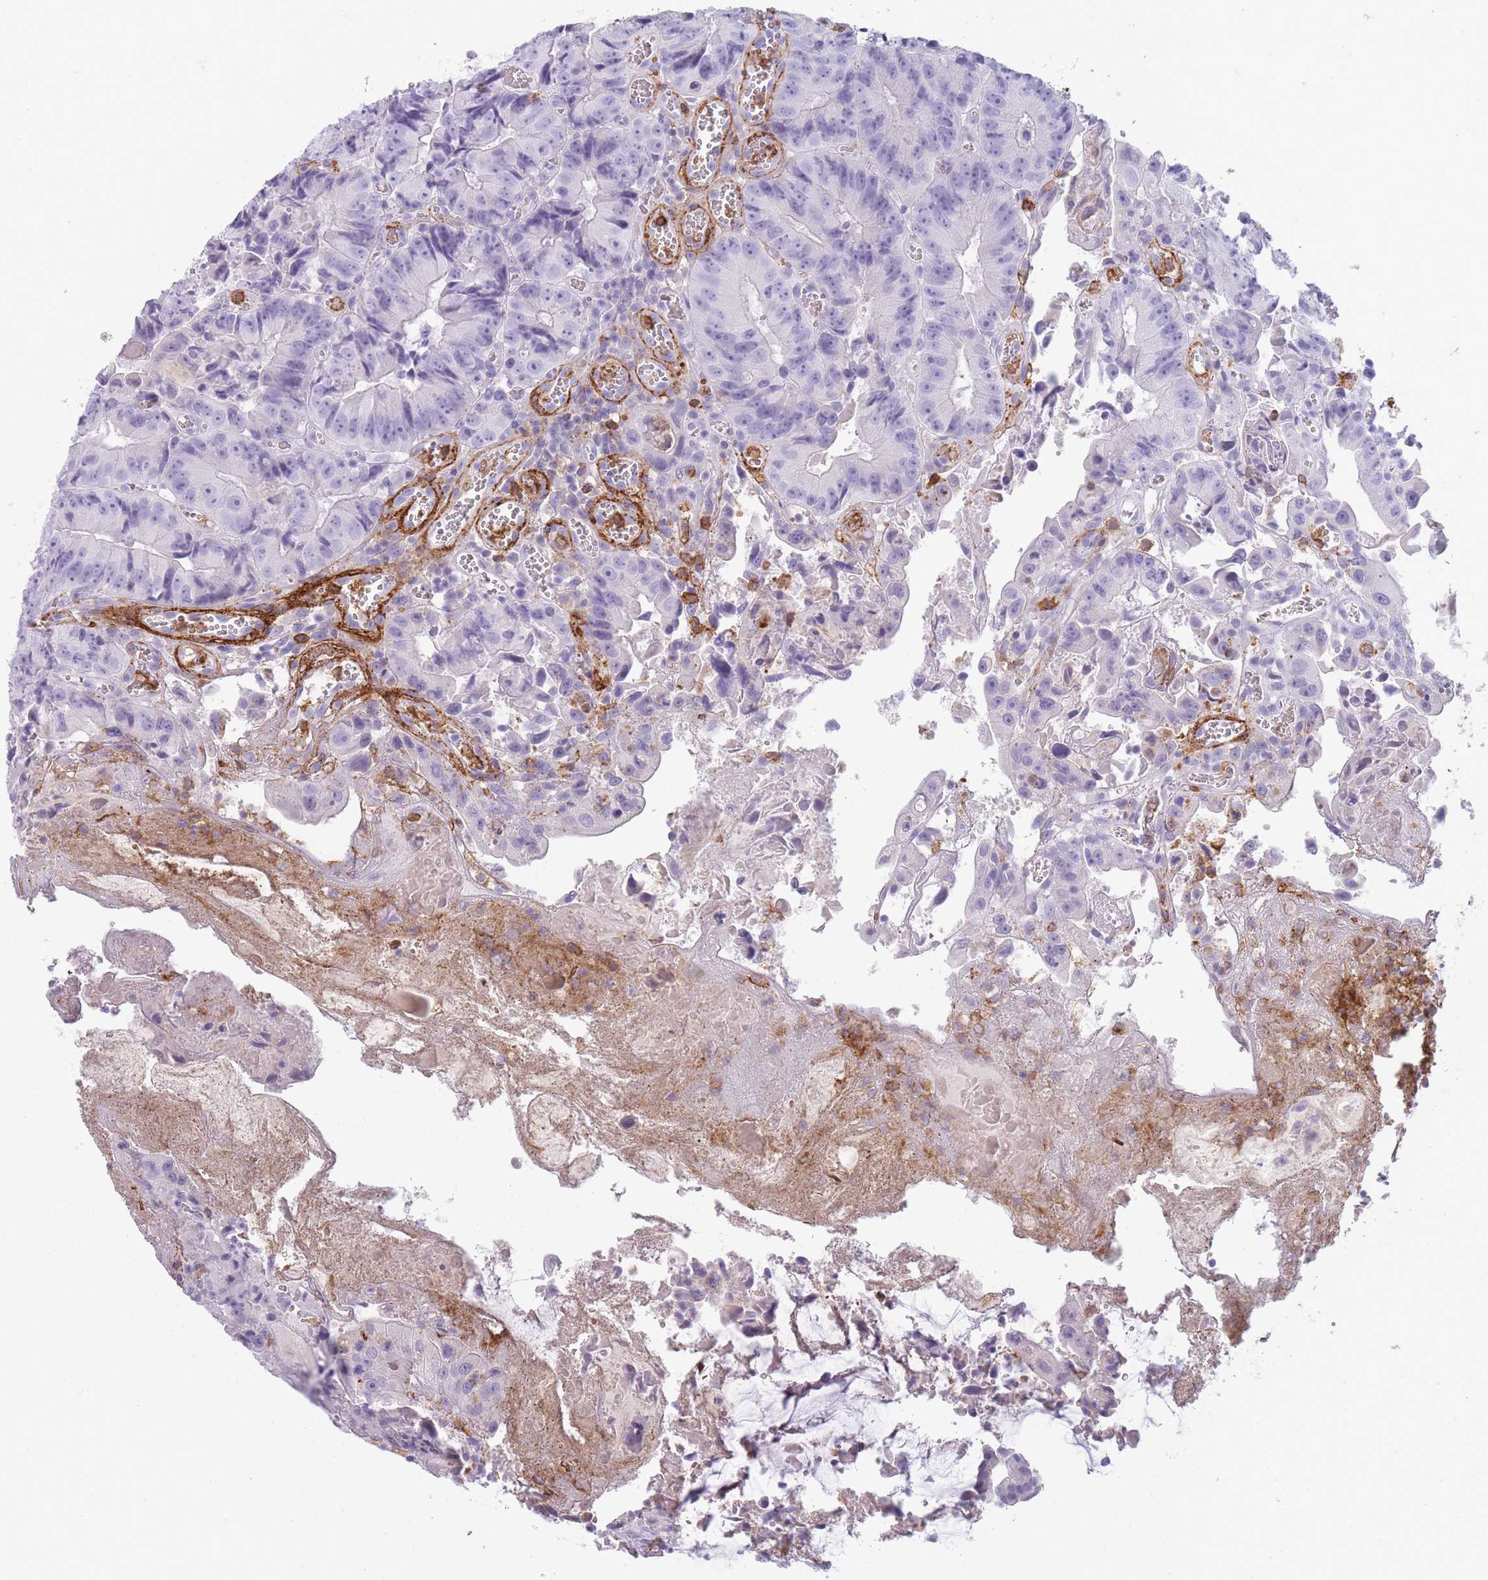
{"staining": {"intensity": "negative", "quantity": "none", "location": "none"}, "tissue": "colorectal cancer", "cell_type": "Tumor cells", "image_type": "cancer", "snomed": [{"axis": "morphology", "description": "Adenocarcinoma, NOS"}, {"axis": "topography", "description": "Colon"}], "caption": "A histopathology image of colorectal adenocarcinoma stained for a protein exhibits no brown staining in tumor cells. The staining was performed using DAB (3,3'-diaminobenzidine) to visualize the protein expression in brown, while the nuclei were stained in blue with hematoxylin (Magnification: 20x).", "gene": "CR1L", "patient": {"sex": "female", "age": 86}}